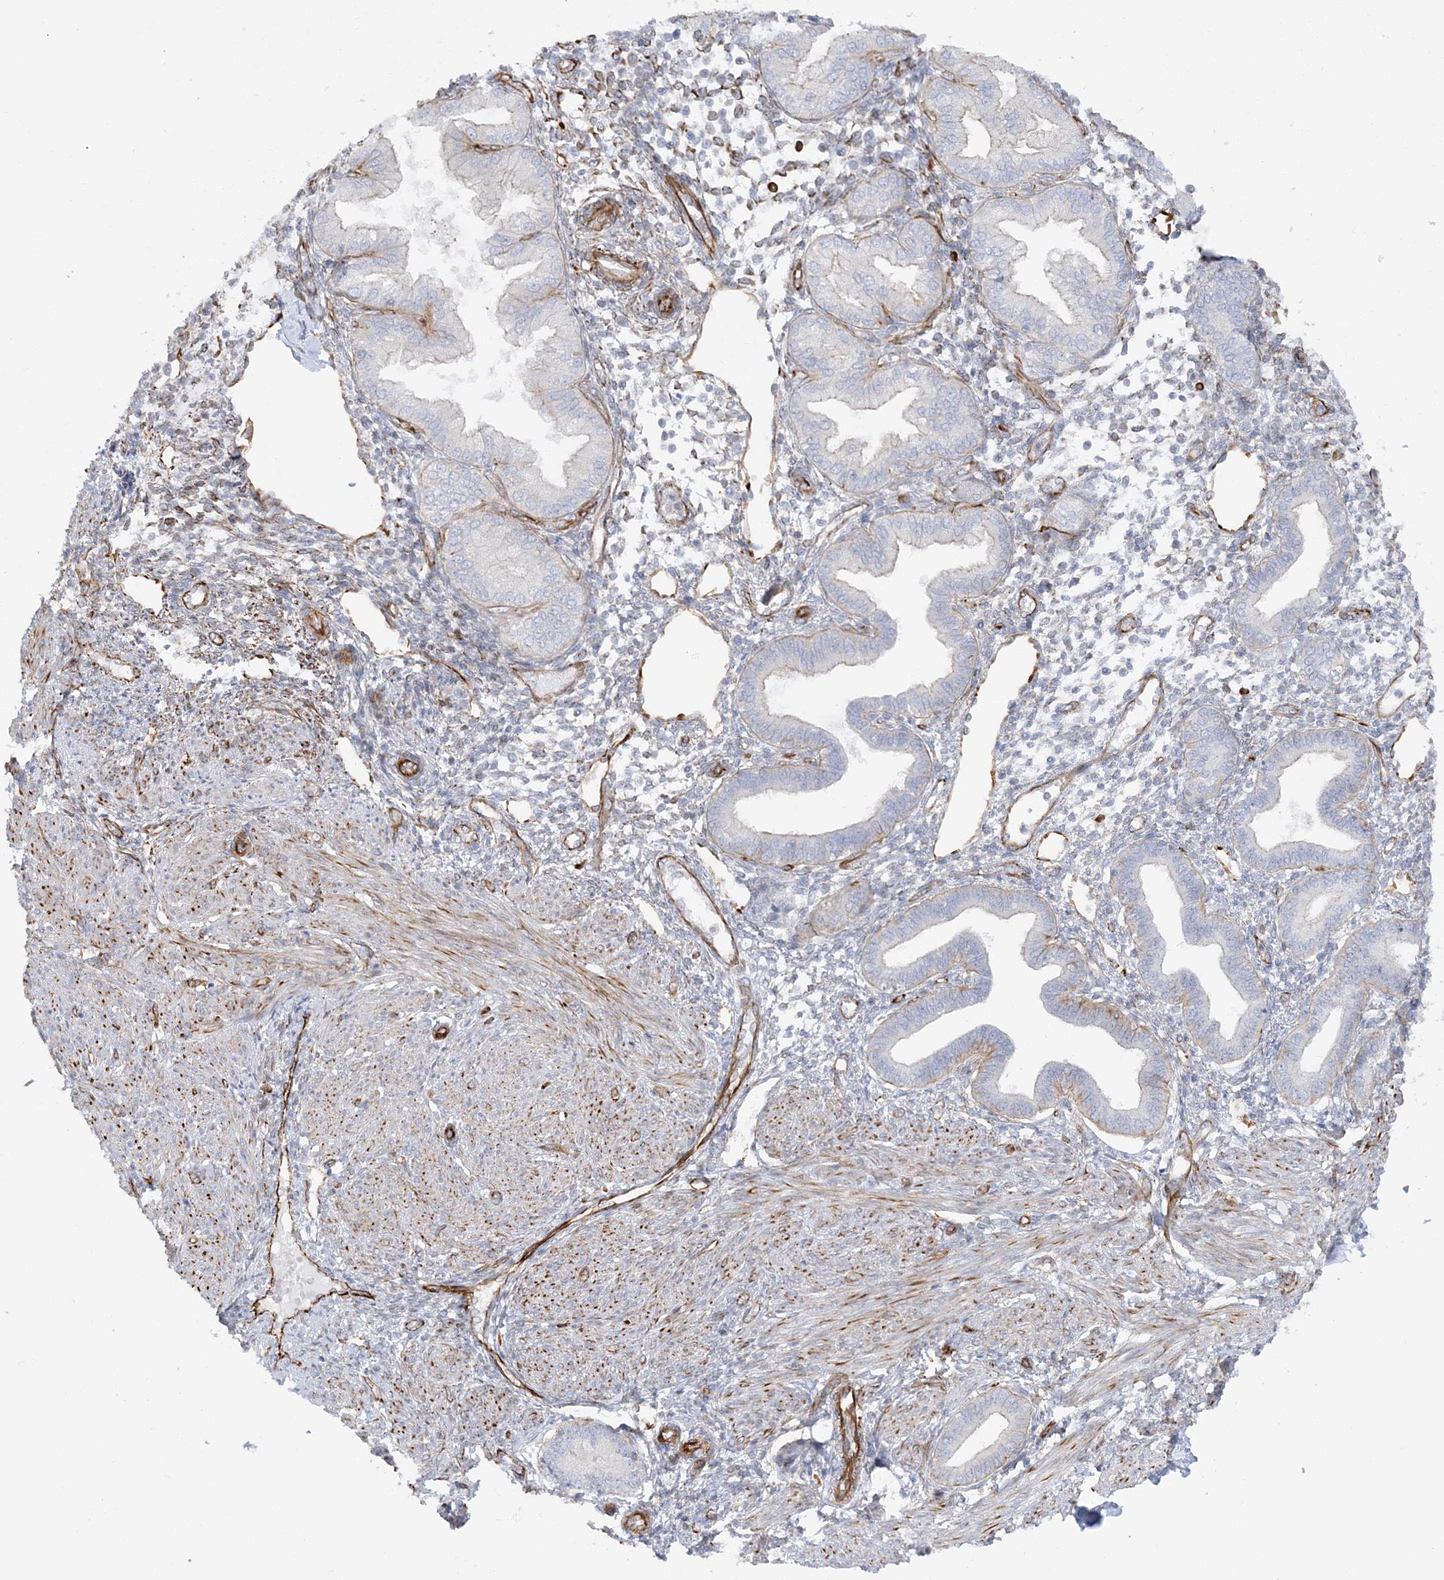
{"staining": {"intensity": "weak", "quantity": "25%-75%", "location": "cytoplasmic/membranous"}, "tissue": "endometrium", "cell_type": "Cells in endometrial stroma", "image_type": "normal", "snomed": [{"axis": "morphology", "description": "Normal tissue, NOS"}, {"axis": "topography", "description": "Endometrium"}], "caption": "Protein staining reveals weak cytoplasmic/membranous expression in about 25%-75% of cells in endometrial stroma in benign endometrium.", "gene": "SCLT1", "patient": {"sex": "female", "age": 53}}